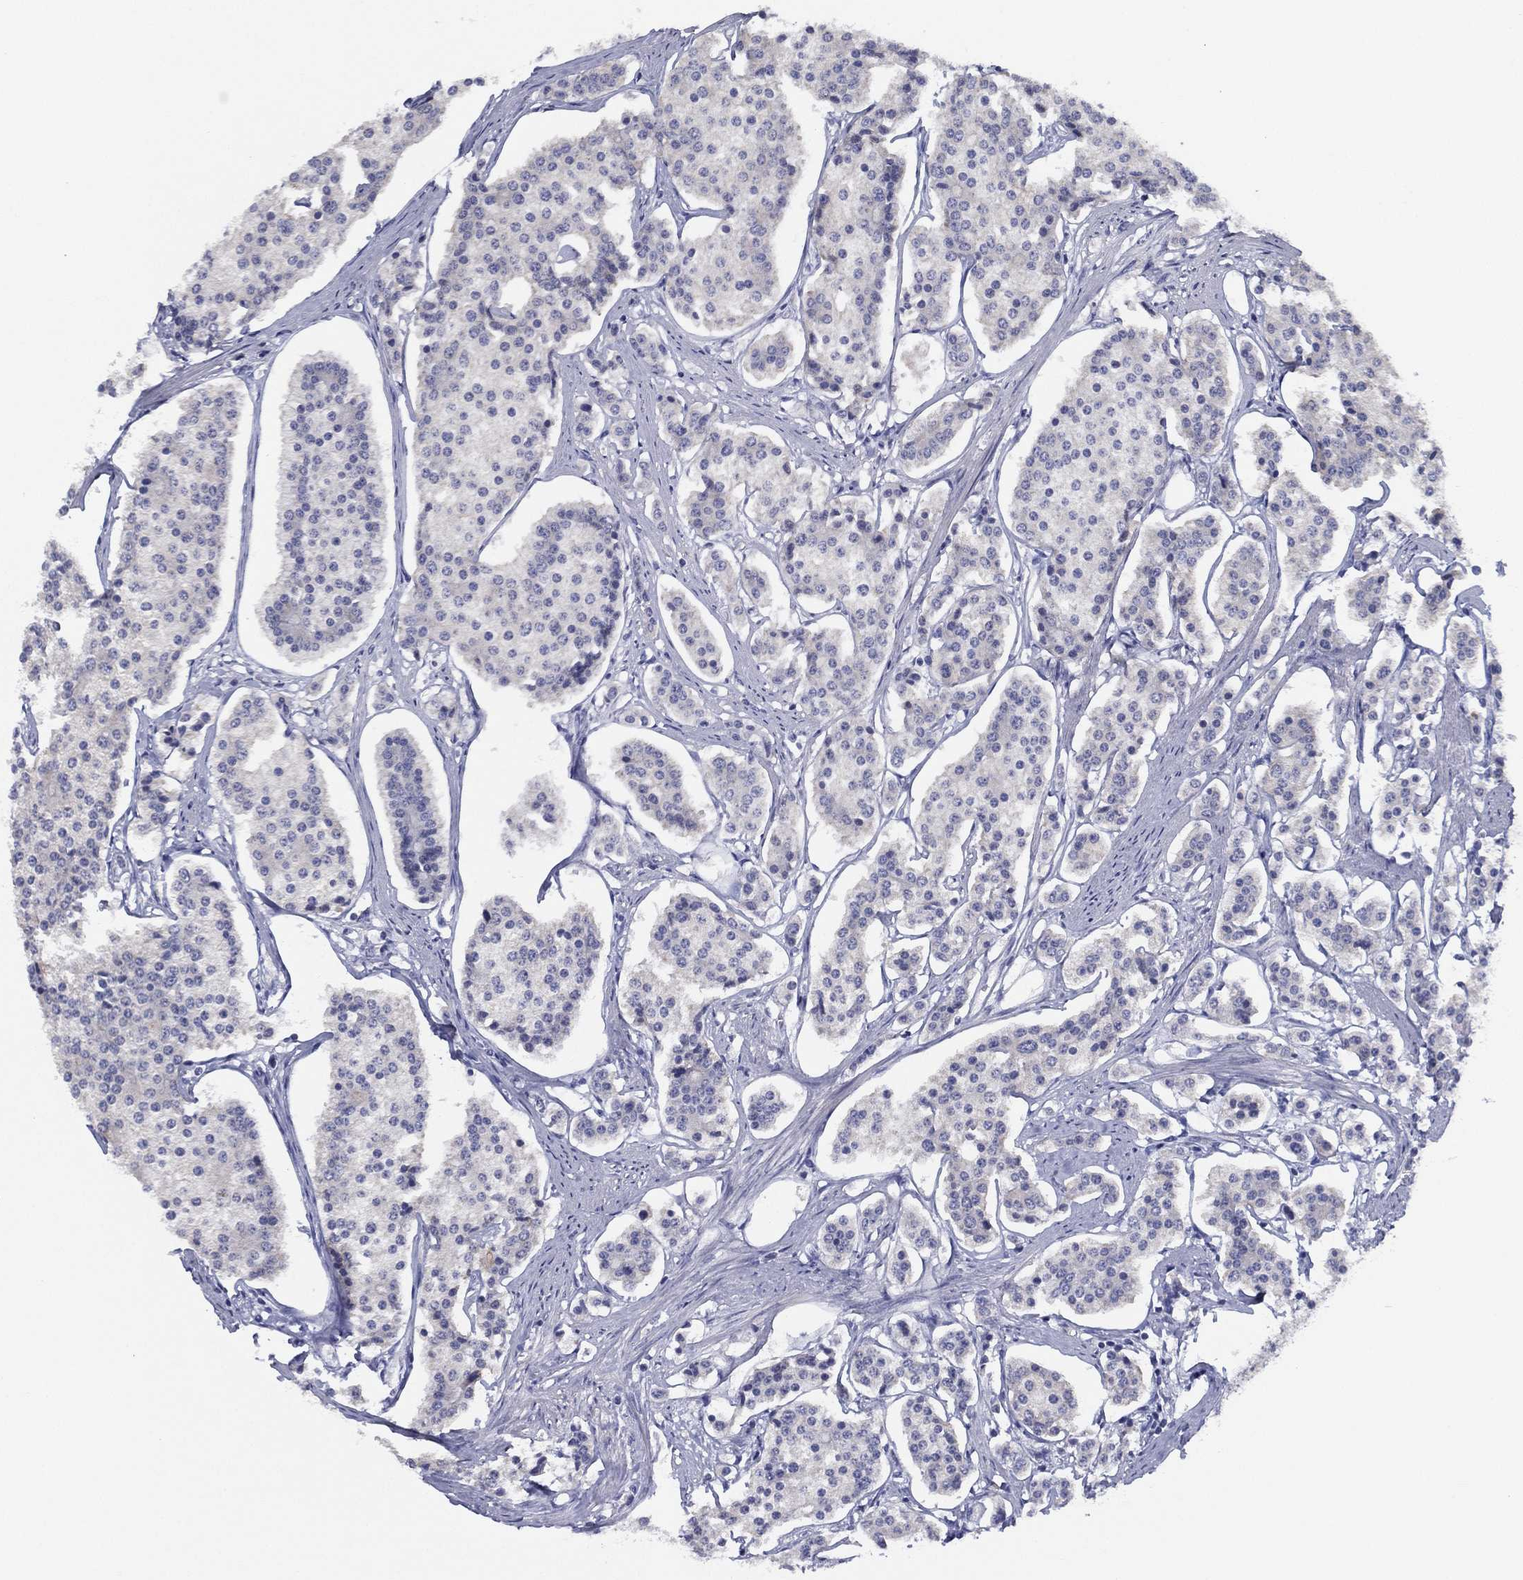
{"staining": {"intensity": "negative", "quantity": "none", "location": "none"}, "tissue": "carcinoid", "cell_type": "Tumor cells", "image_type": "cancer", "snomed": [{"axis": "morphology", "description": "Carcinoid, malignant, NOS"}, {"axis": "topography", "description": "Small intestine"}], "caption": "The photomicrograph reveals no staining of tumor cells in carcinoid.", "gene": "SLC13A4", "patient": {"sex": "female", "age": 65}}